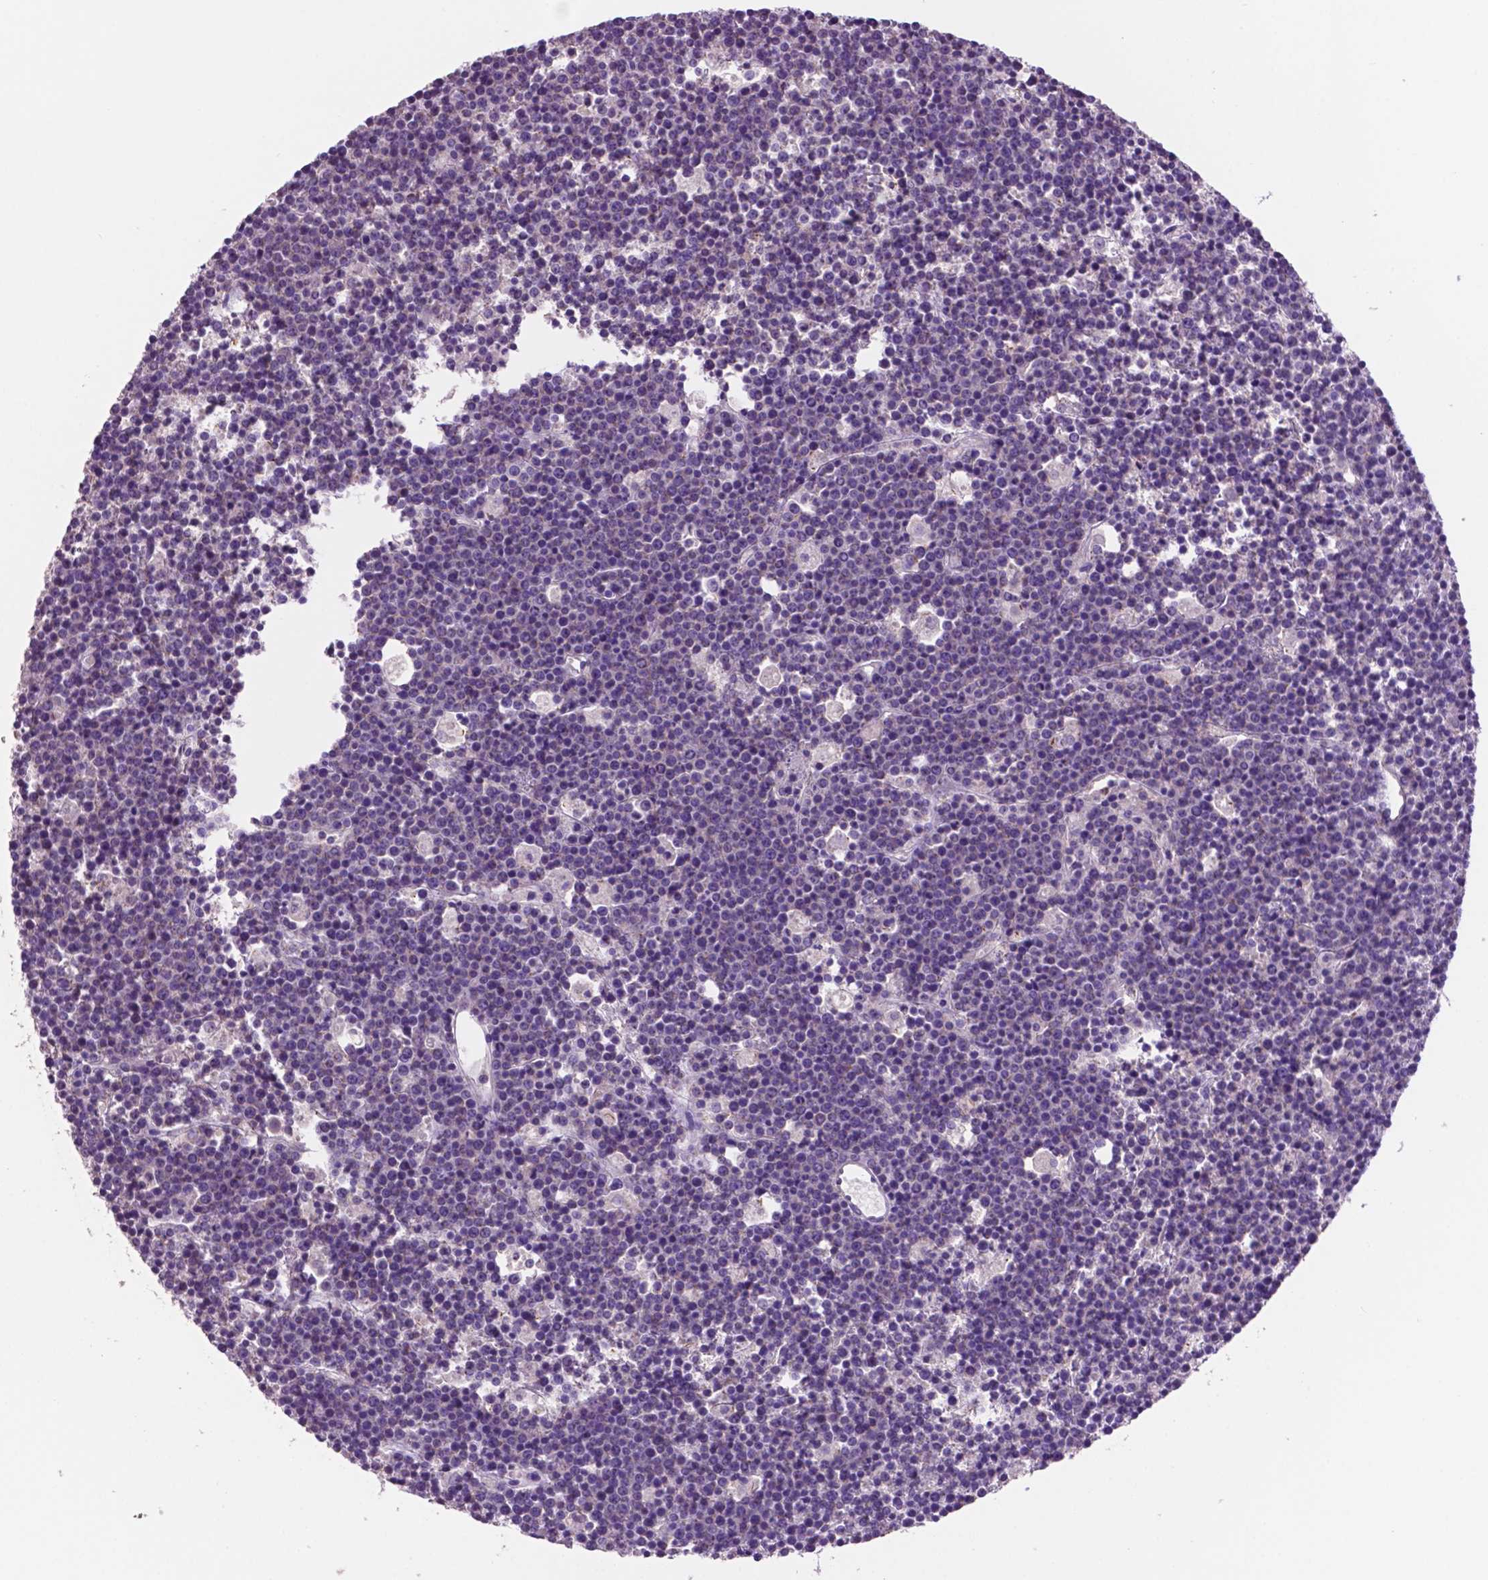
{"staining": {"intensity": "negative", "quantity": "none", "location": "none"}, "tissue": "lymphoma", "cell_type": "Tumor cells", "image_type": "cancer", "snomed": [{"axis": "morphology", "description": "Malignant lymphoma, non-Hodgkin's type, High grade"}, {"axis": "topography", "description": "Ovary"}], "caption": "DAB (3,3'-diaminobenzidine) immunohistochemical staining of high-grade malignant lymphoma, non-Hodgkin's type shows no significant staining in tumor cells.", "gene": "PRPS2", "patient": {"sex": "female", "age": 56}}